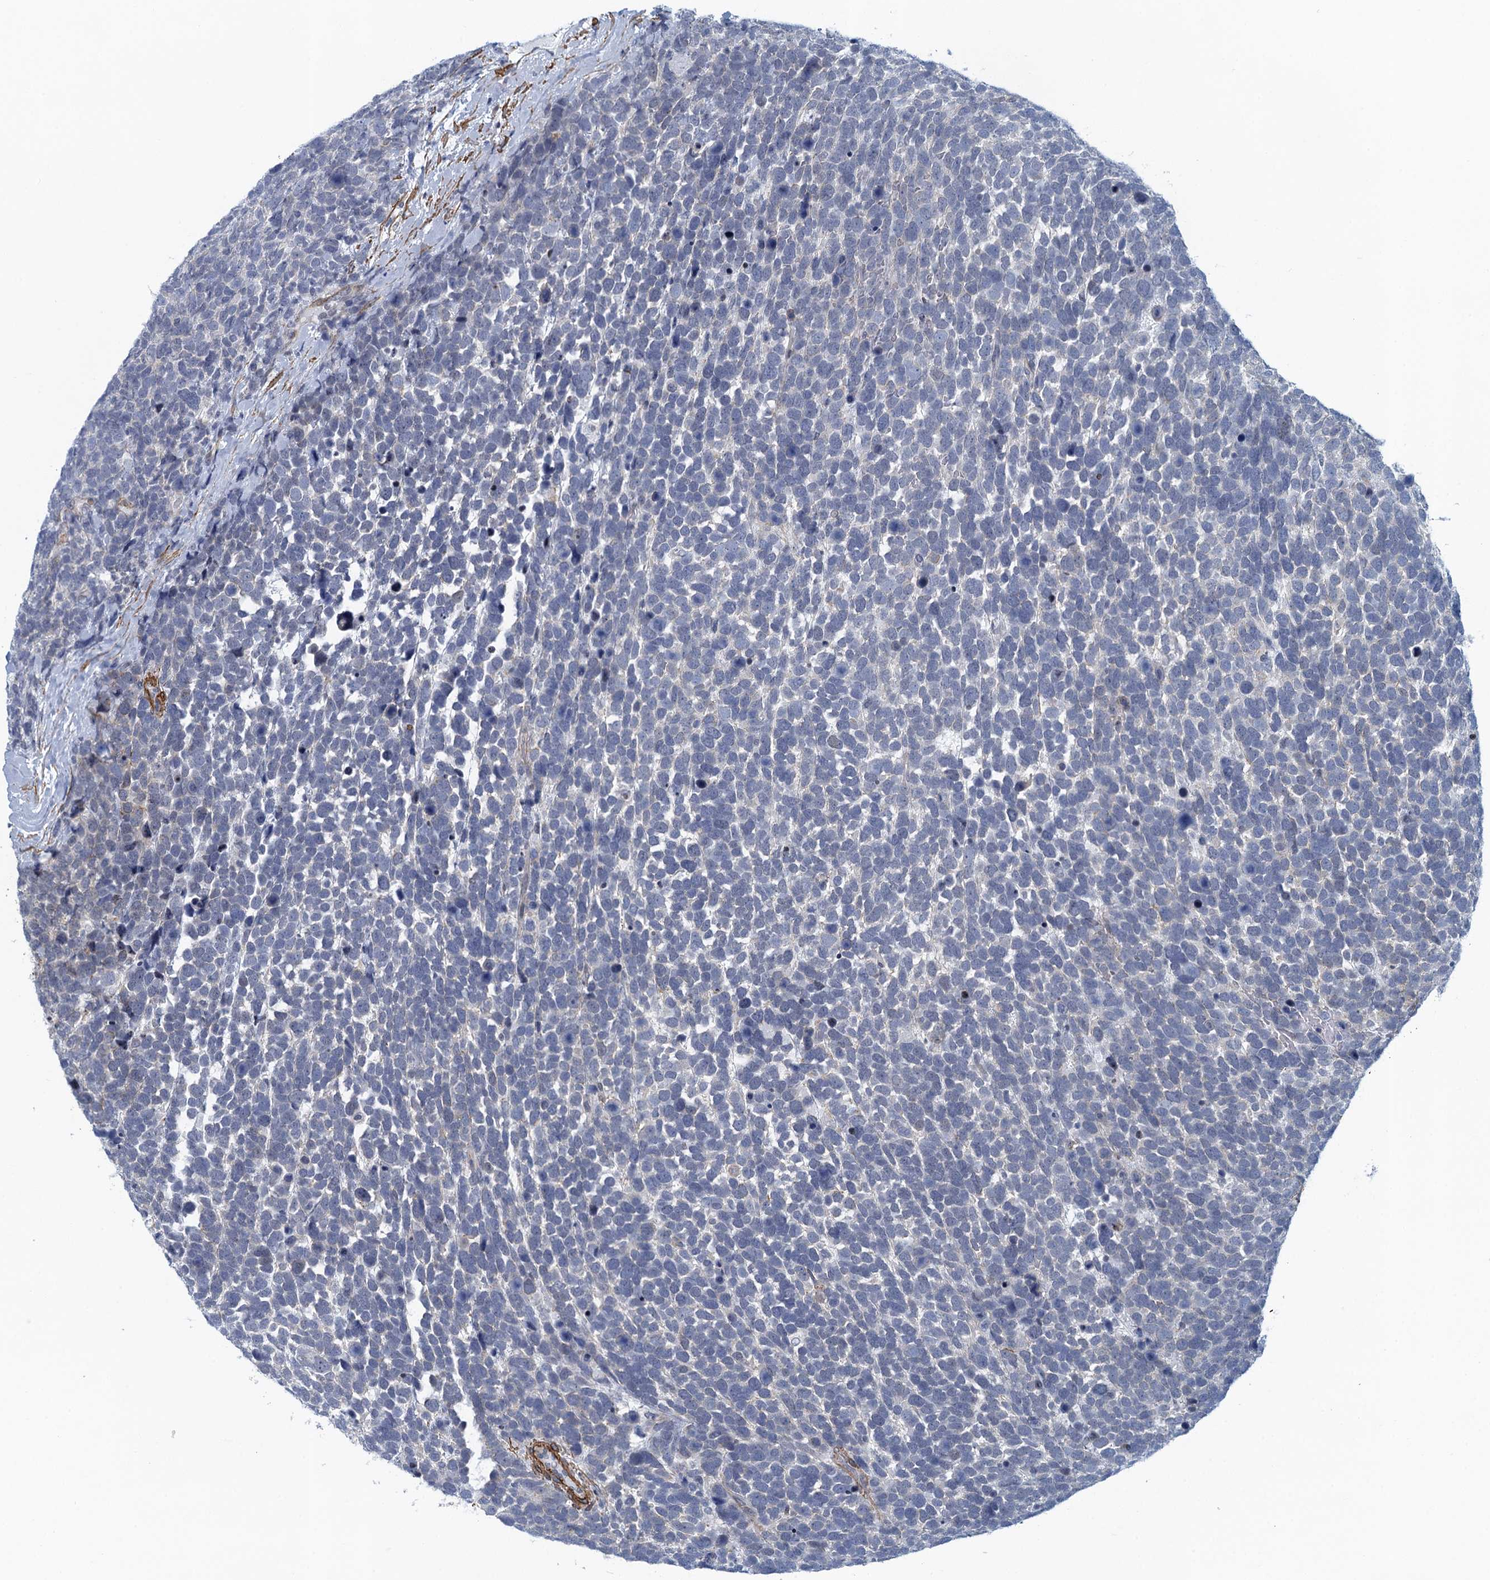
{"staining": {"intensity": "negative", "quantity": "none", "location": "none"}, "tissue": "urothelial cancer", "cell_type": "Tumor cells", "image_type": "cancer", "snomed": [{"axis": "morphology", "description": "Urothelial carcinoma, High grade"}, {"axis": "topography", "description": "Urinary bladder"}], "caption": "IHC photomicrograph of neoplastic tissue: human urothelial carcinoma (high-grade) stained with DAB displays no significant protein expression in tumor cells. (Stains: DAB immunohistochemistry (IHC) with hematoxylin counter stain, Microscopy: brightfield microscopy at high magnification).", "gene": "ALG2", "patient": {"sex": "female", "age": 82}}